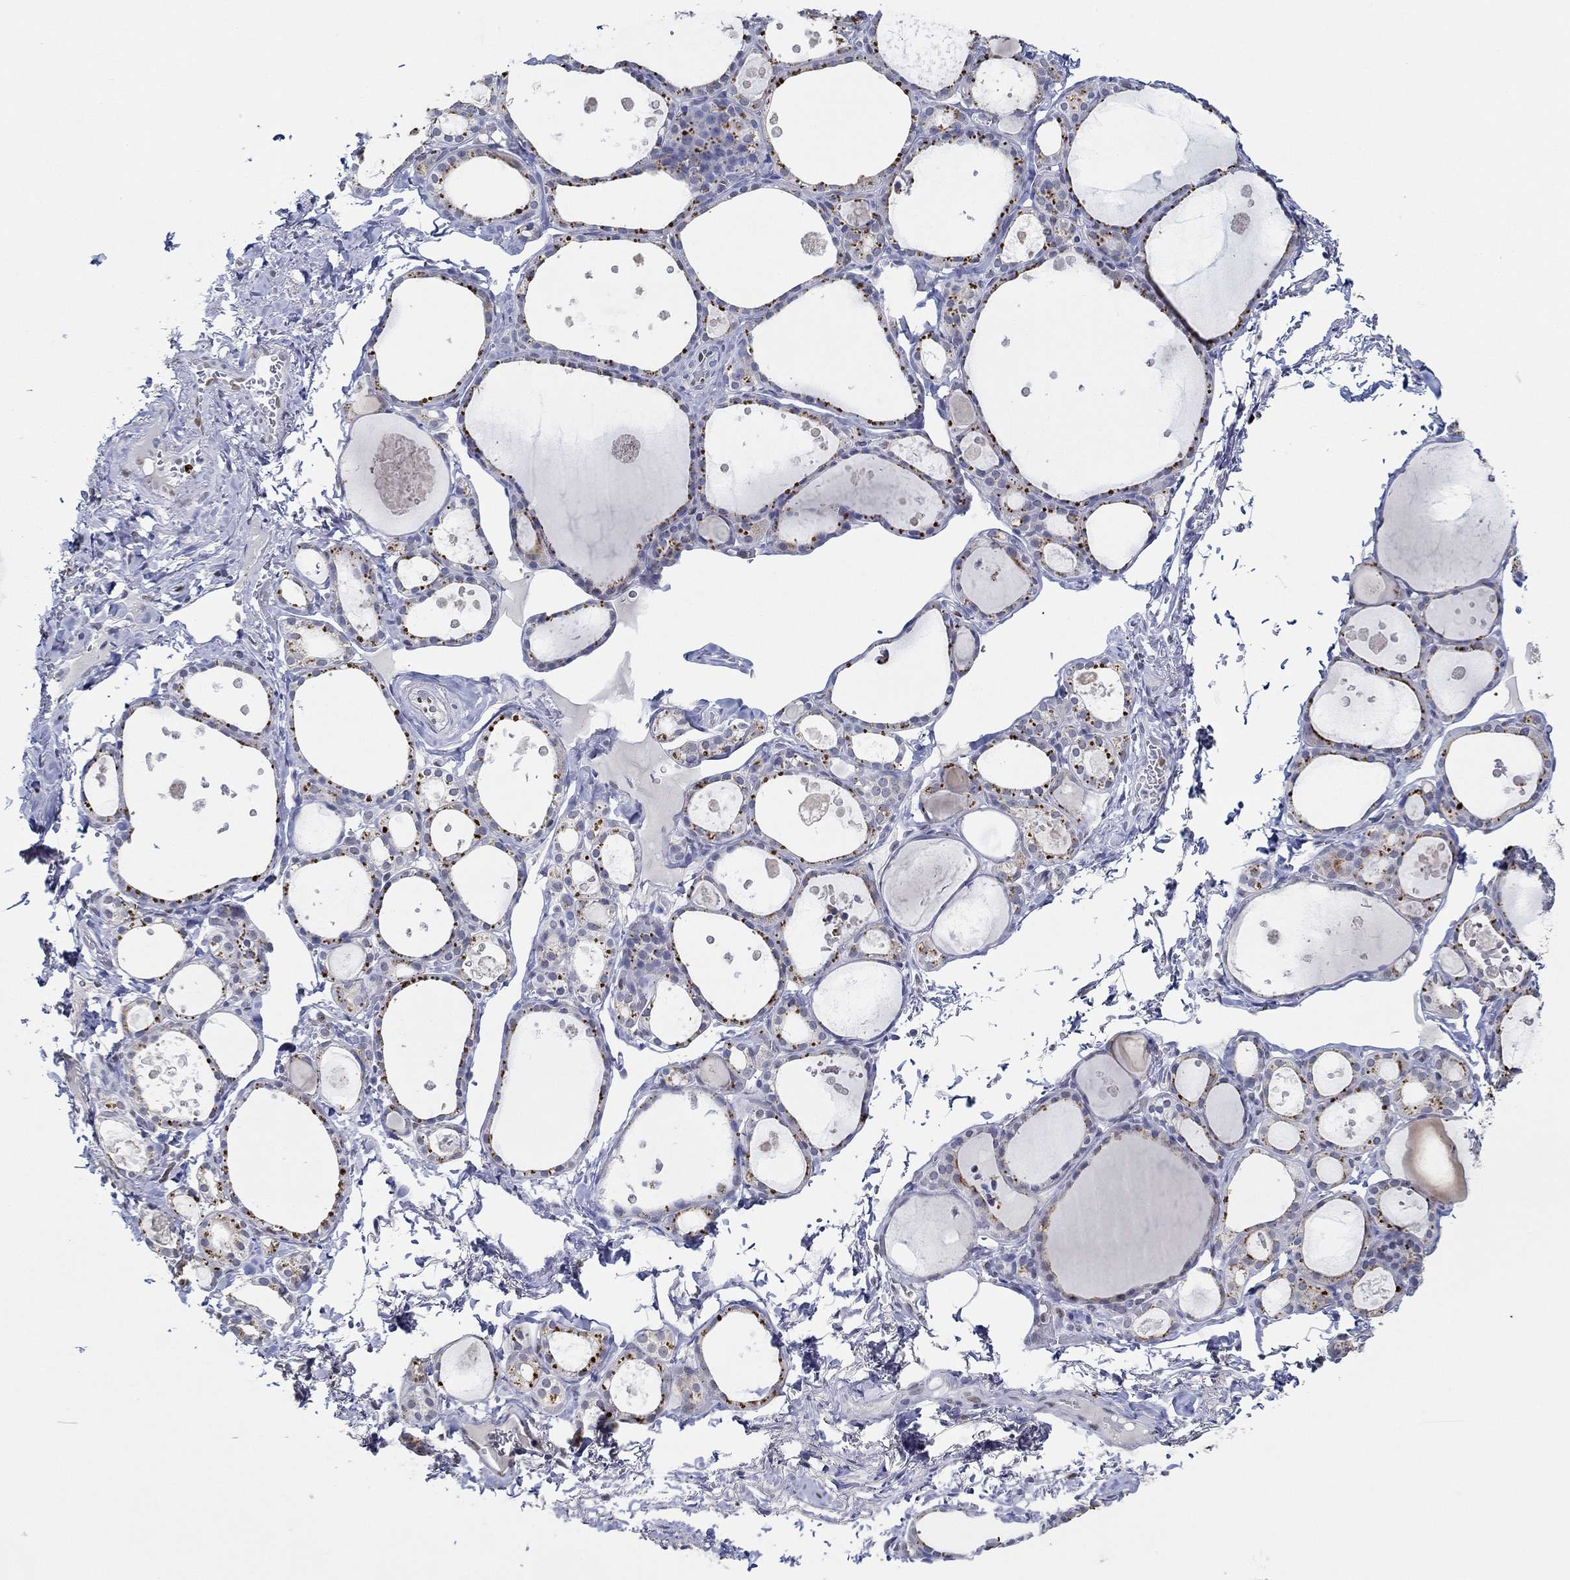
{"staining": {"intensity": "moderate", "quantity": "<25%", "location": "cytoplasmic/membranous"}, "tissue": "thyroid gland", "cell_type": "Glandular cells", "image_type": "normal", "snomed": [{"axis": "morphology", "description": "Normal tissue, NOS"}, {"axis": "topography", "description": "Thyroid gland"}], "caption": "The photomicrograph displays a brown stain indicating the presence of a protein in the cytoplasmic/membranous of glandular cells in thyroid gland. (IHC, brightfield microscopy, high magnification).", "gene": "GATA2", "patient": {"sex": "male", "age": 68}}